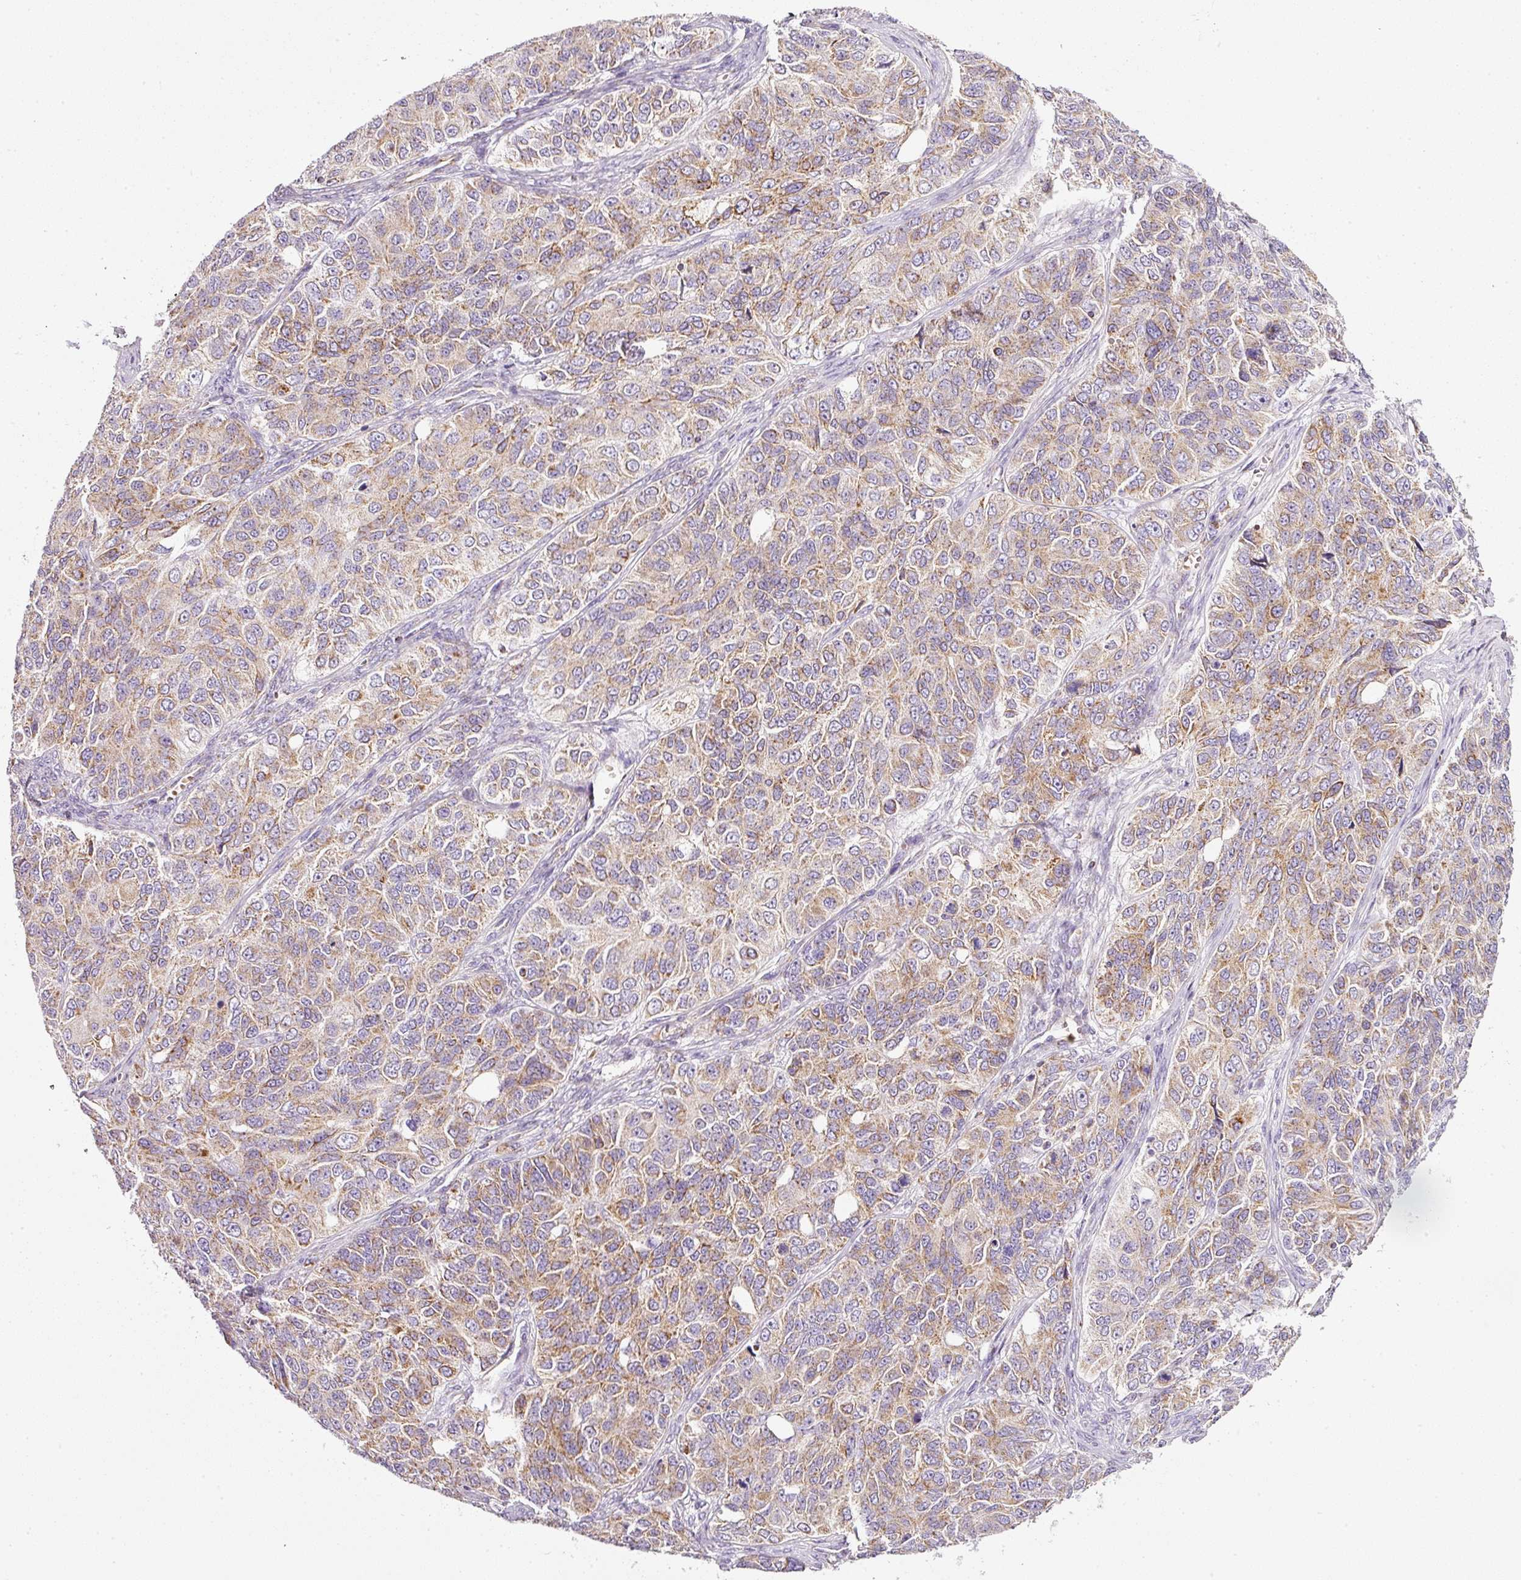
{"staining": {"intensity": "moderate", "quantity": "25%-75%", "location": "cytoplasmic/membranous"}, "tissue": "ovarian cancer", "cell_type": "Tumor cells", "image_type": "cancer", "snomed": [{"axis": "morphology", "description": "Carcinoma, endometroid"}, {"axis": "topography", "description": "Ovary"}], "caption": "Endometroid carcinoma (ovarian) was stained to show a protein in brown. There is medium levels of moderate cytoplasmic/membranous staining in approximately 25%-75% of tumor cells.", "gene": "SDHA", "patient": {"sex": "female", "age": 51}}